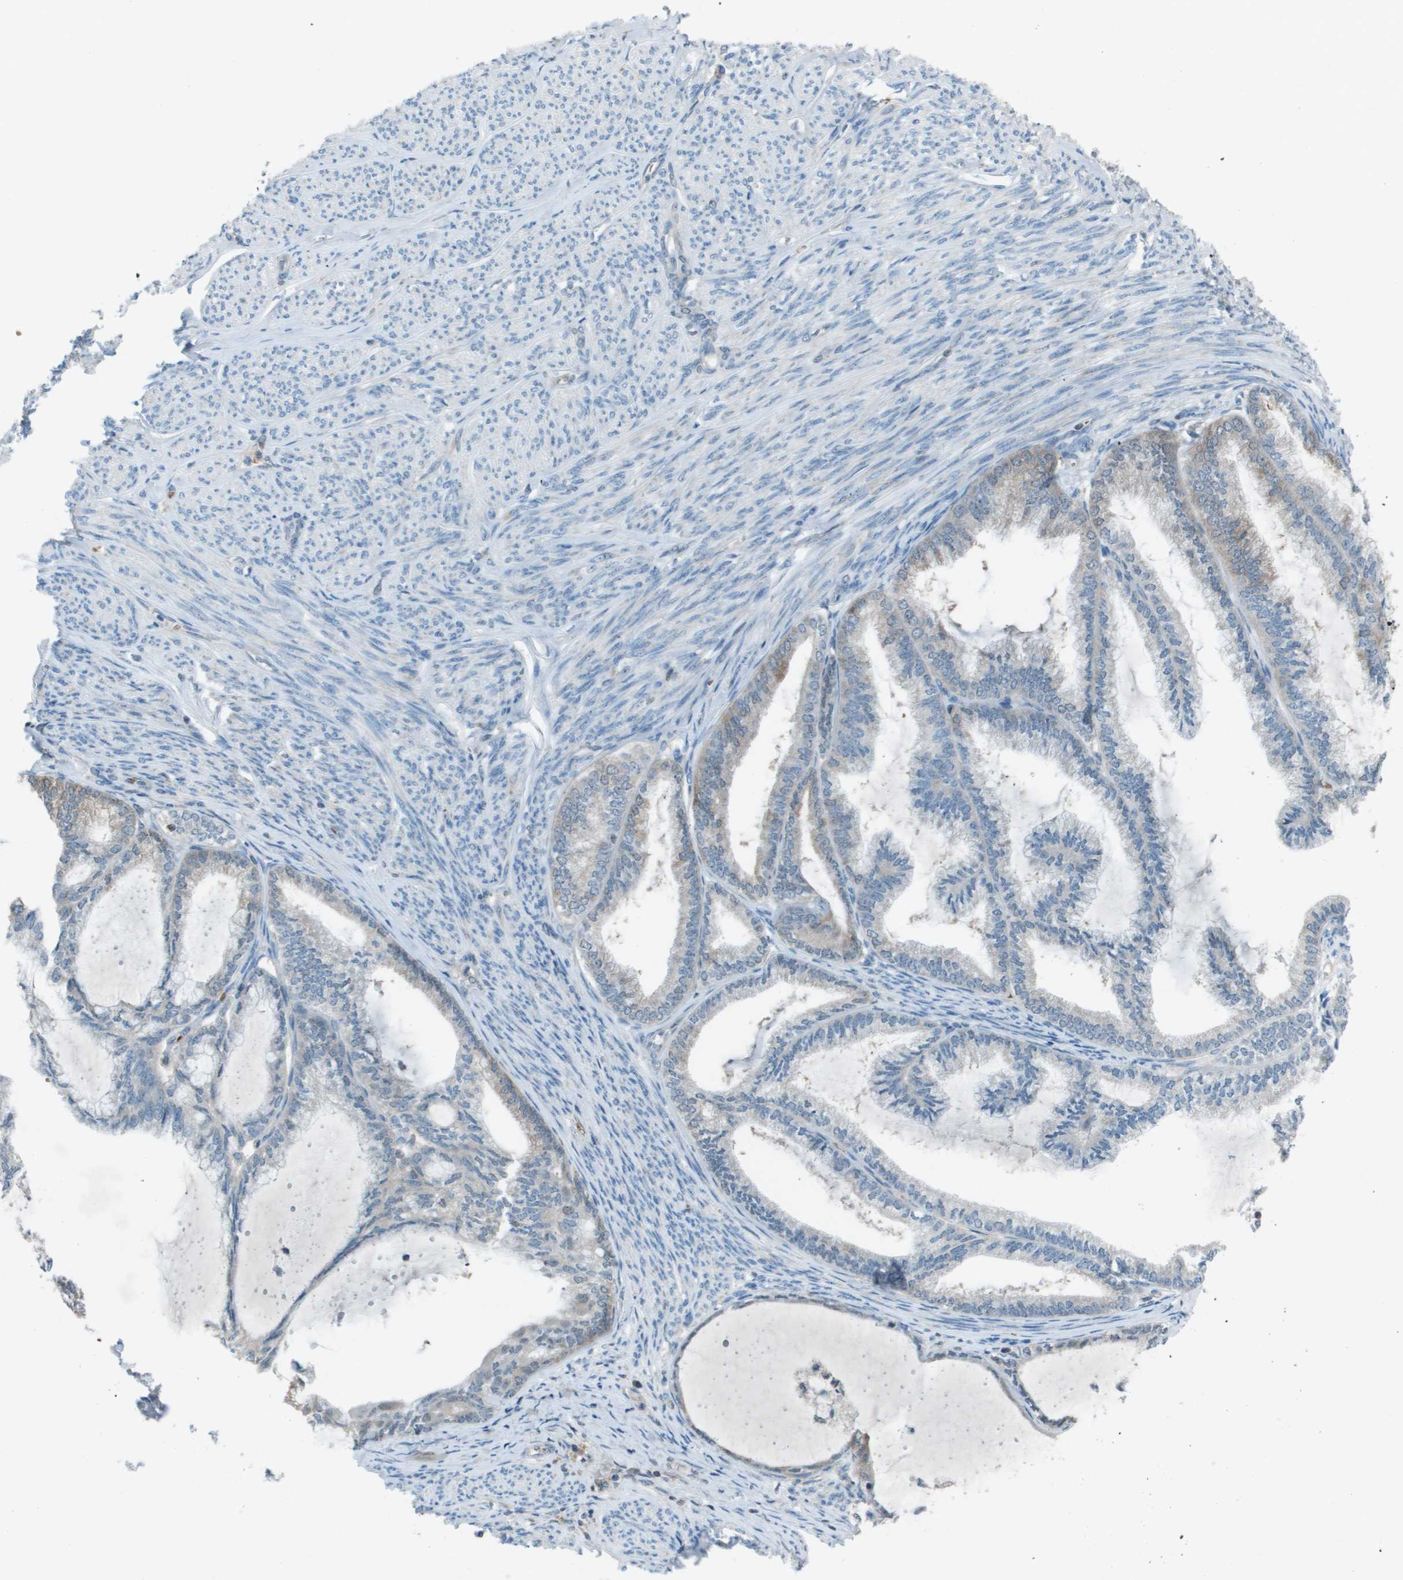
{"staining": {"intensity": "weak", "quantity": "<25%", "location": "cytoplasmic/membranous"}, "tissue": "endometrial cancer", "cell_type": "Tumor cells", "image_type": "cancer", "snomed": [{"axis": "morphology", "description": "Adenocarcinoma, NOS"}, {"axis": "topography", "description": "Endometrium"}], "caption": "Tumor cells show no significant protein positivity in endometrial cancer.", "gene": "CAMK4", "patient": {"sex": "female", "age": 86}}